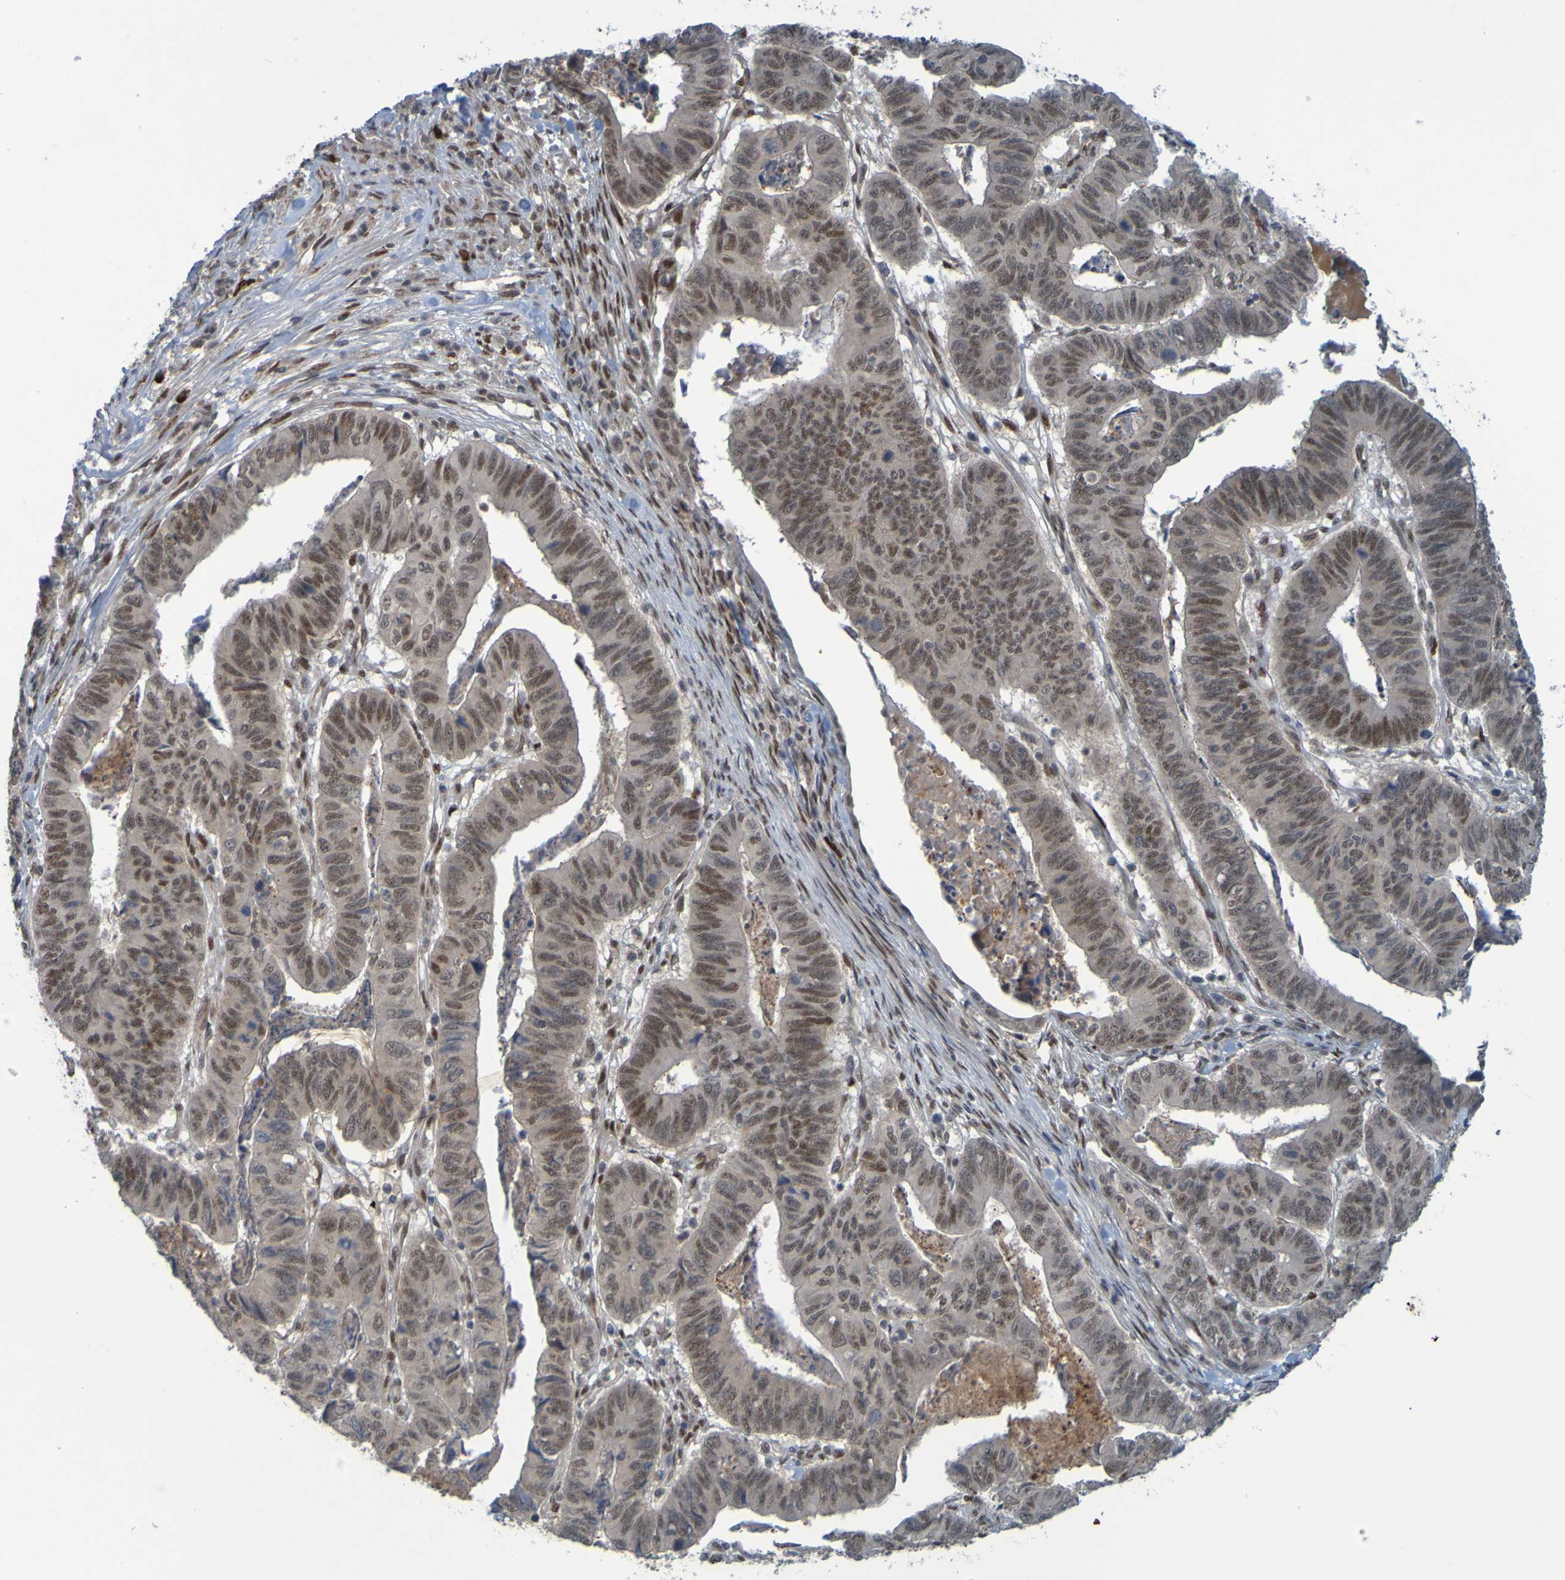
{"staining": {"intensity": "moderate", "quantity": ">75%", "location": "nuclear"}, "tissue": "stomach cancer", "cell_type": "Tumor cells", "image_type": "cancer", "snomed": [{"axis": "morphology", "description": "Adenocarcinoma, NOS"}, {"axis": "topography", "description": "Stomach, lower"}], "caption": "Protein staining reveals moderate nuclear expression in approximately >75% of tumor cells in adenocarcinoma (stomach).", "gene": "MCPH1", "patient": {"sex": "male", "age": 77}}